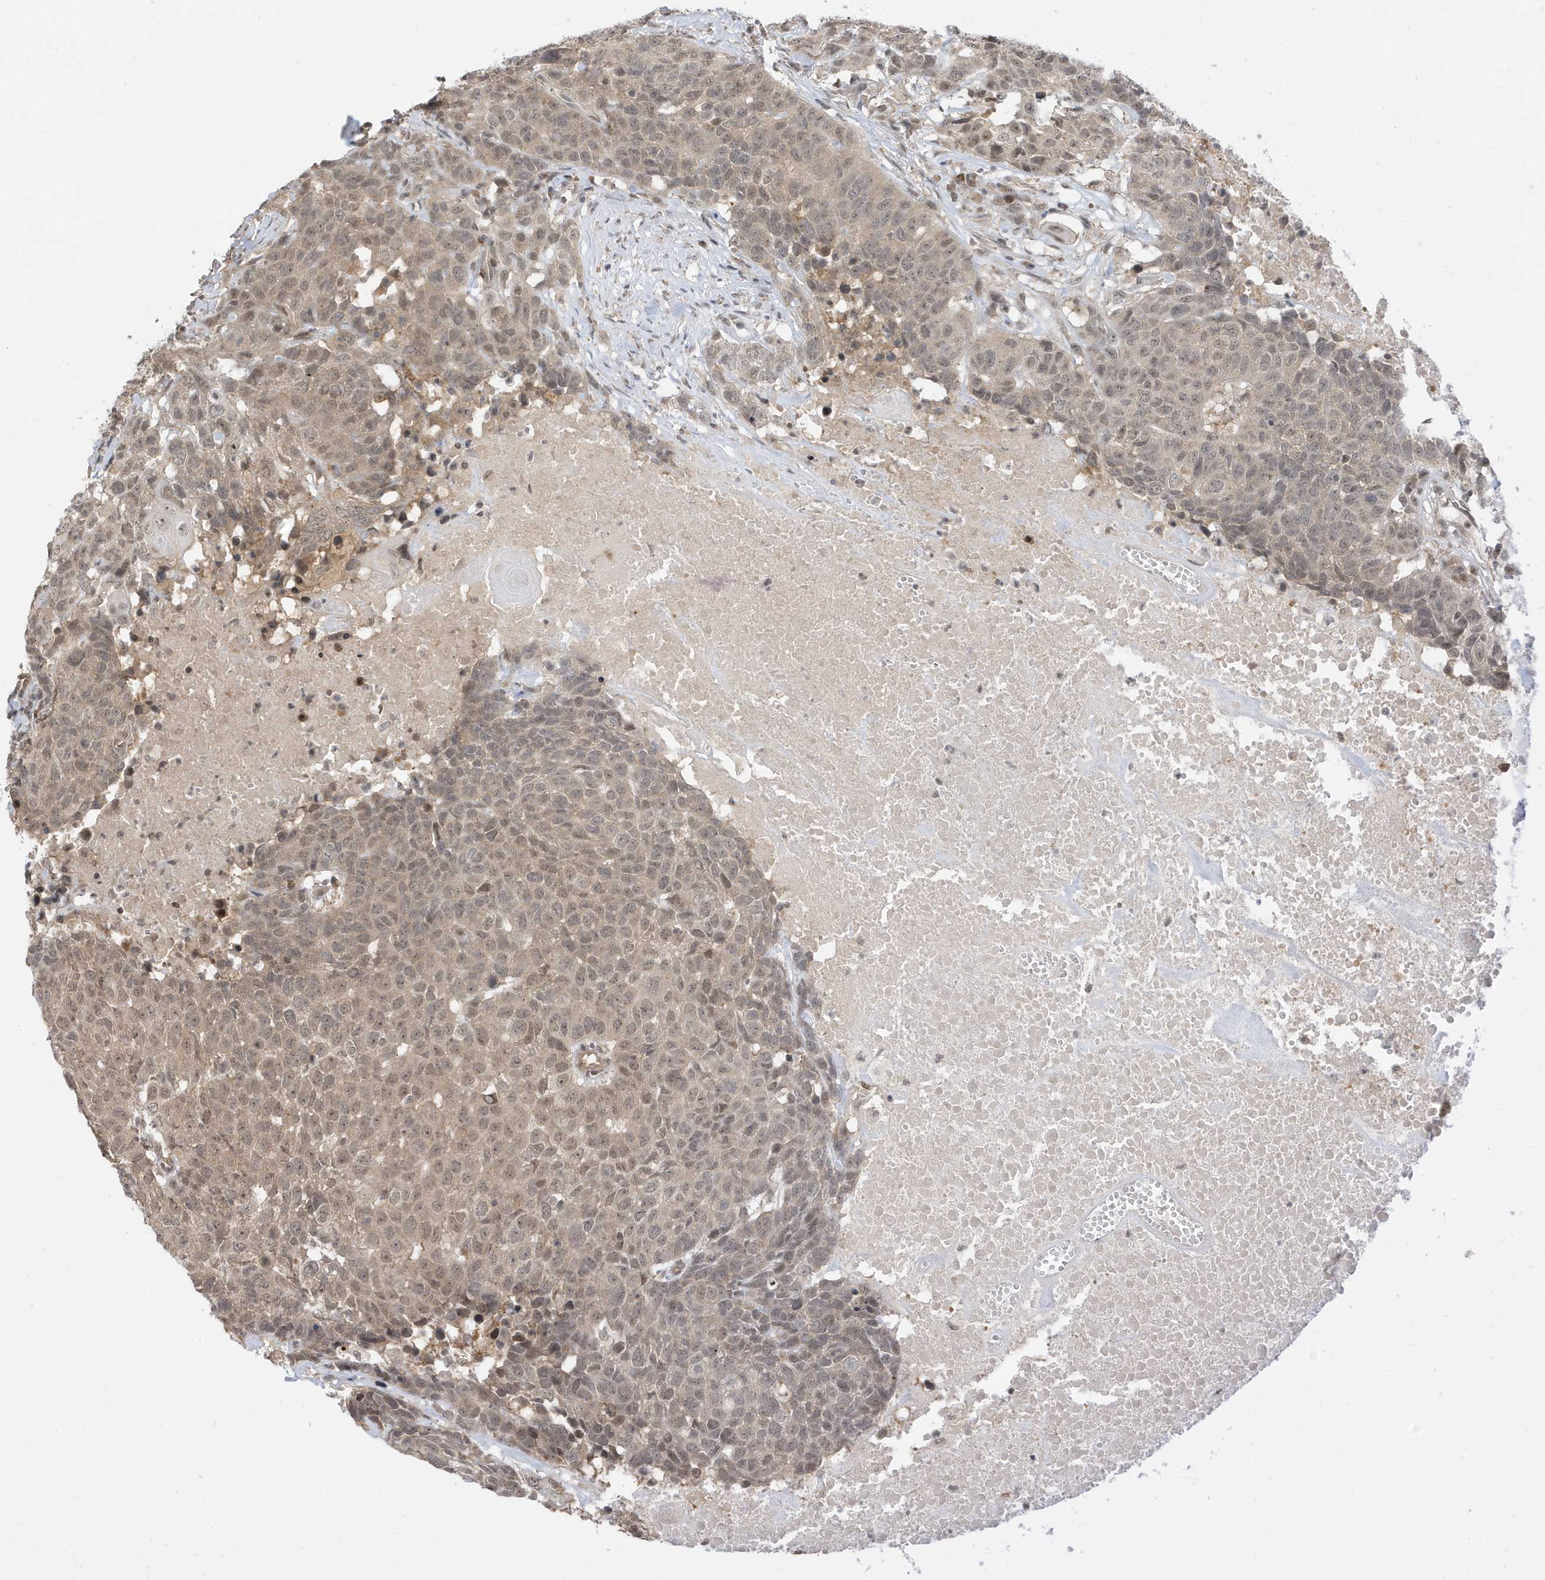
{"staining": {"intensity": "weak", "quantity": ">75%", "location": "cytoplasmic/membranous,nuclear"}, "tissue": "head and neck cancer", "cell_type": "Tumor cells", "image_type": "cancer", "snomed": [{"axis": "morphology", "description": "Squamous cell carcinoma, NOS"}, {"axis": "topography", "description": "Head-Neck"}], "caption": "The image exhibits a brown stain indicating the presence of a protein in the cytoplasmic/membranous and nuclear of tumor cells in squamous cell carcinoma (head and neck). The protein is shown in brown color, while the nuclei are stained blue.", "gene": "TAB3", "patient": {"sex": "male", "age": 66}}